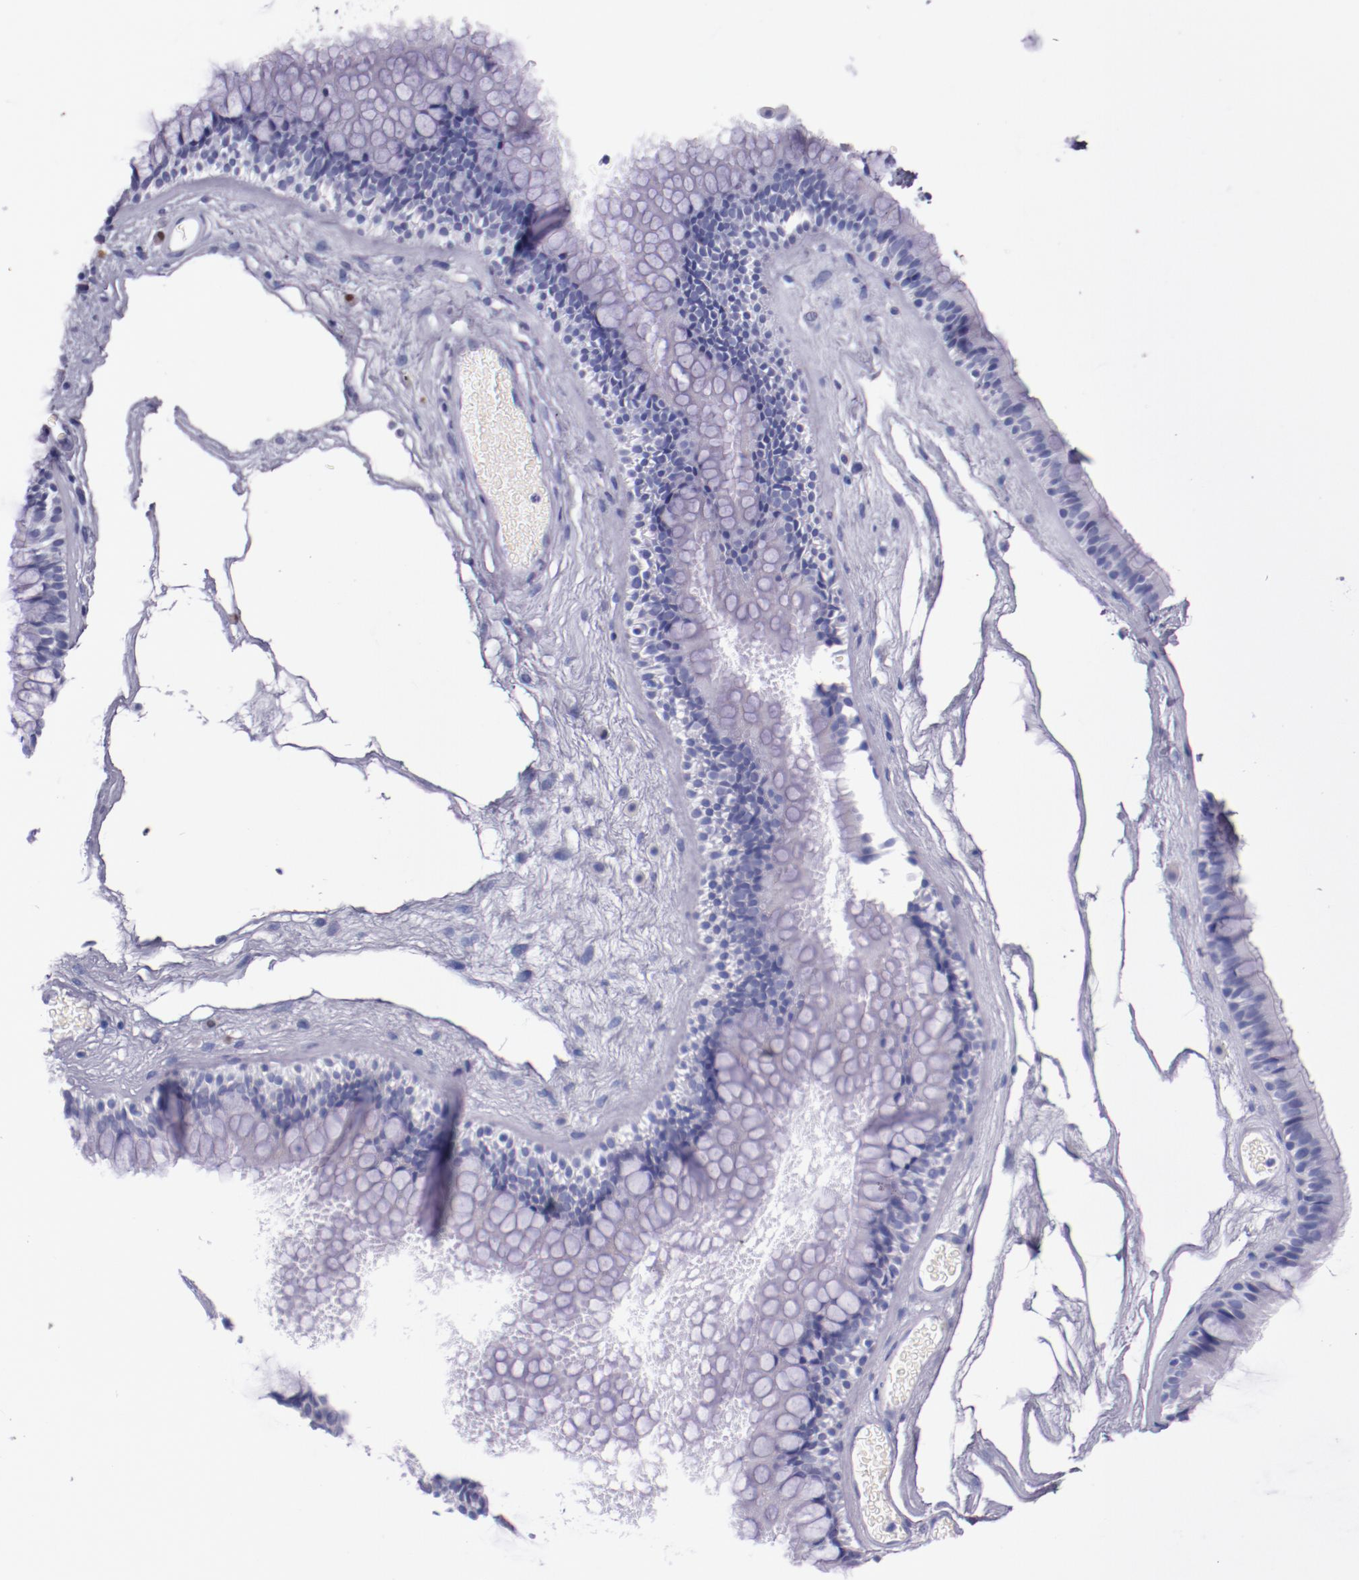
{"staining": {"intensity": "negative", "quantity": "none", "location": "none"}, "tissue": "nasopharynx", "cell_type": "Respiratory epithelial cells", "image_type": "normal", "snomed": [{"axis": "morphology", "description": "Normal tissue, NOS"}, {"axis": "morphology", "description": "Inflammation, NOS"}, {"axis": "topography", "description": "Nasopharynx"}], "caption": "An immunohistochemistry image of unremarkable nasopharynx is shown. There is no staining in respiratory epithelial cells of nasopharynx.", "gene": "IRF4", "patient": {"sex": "male", "age": 48}}